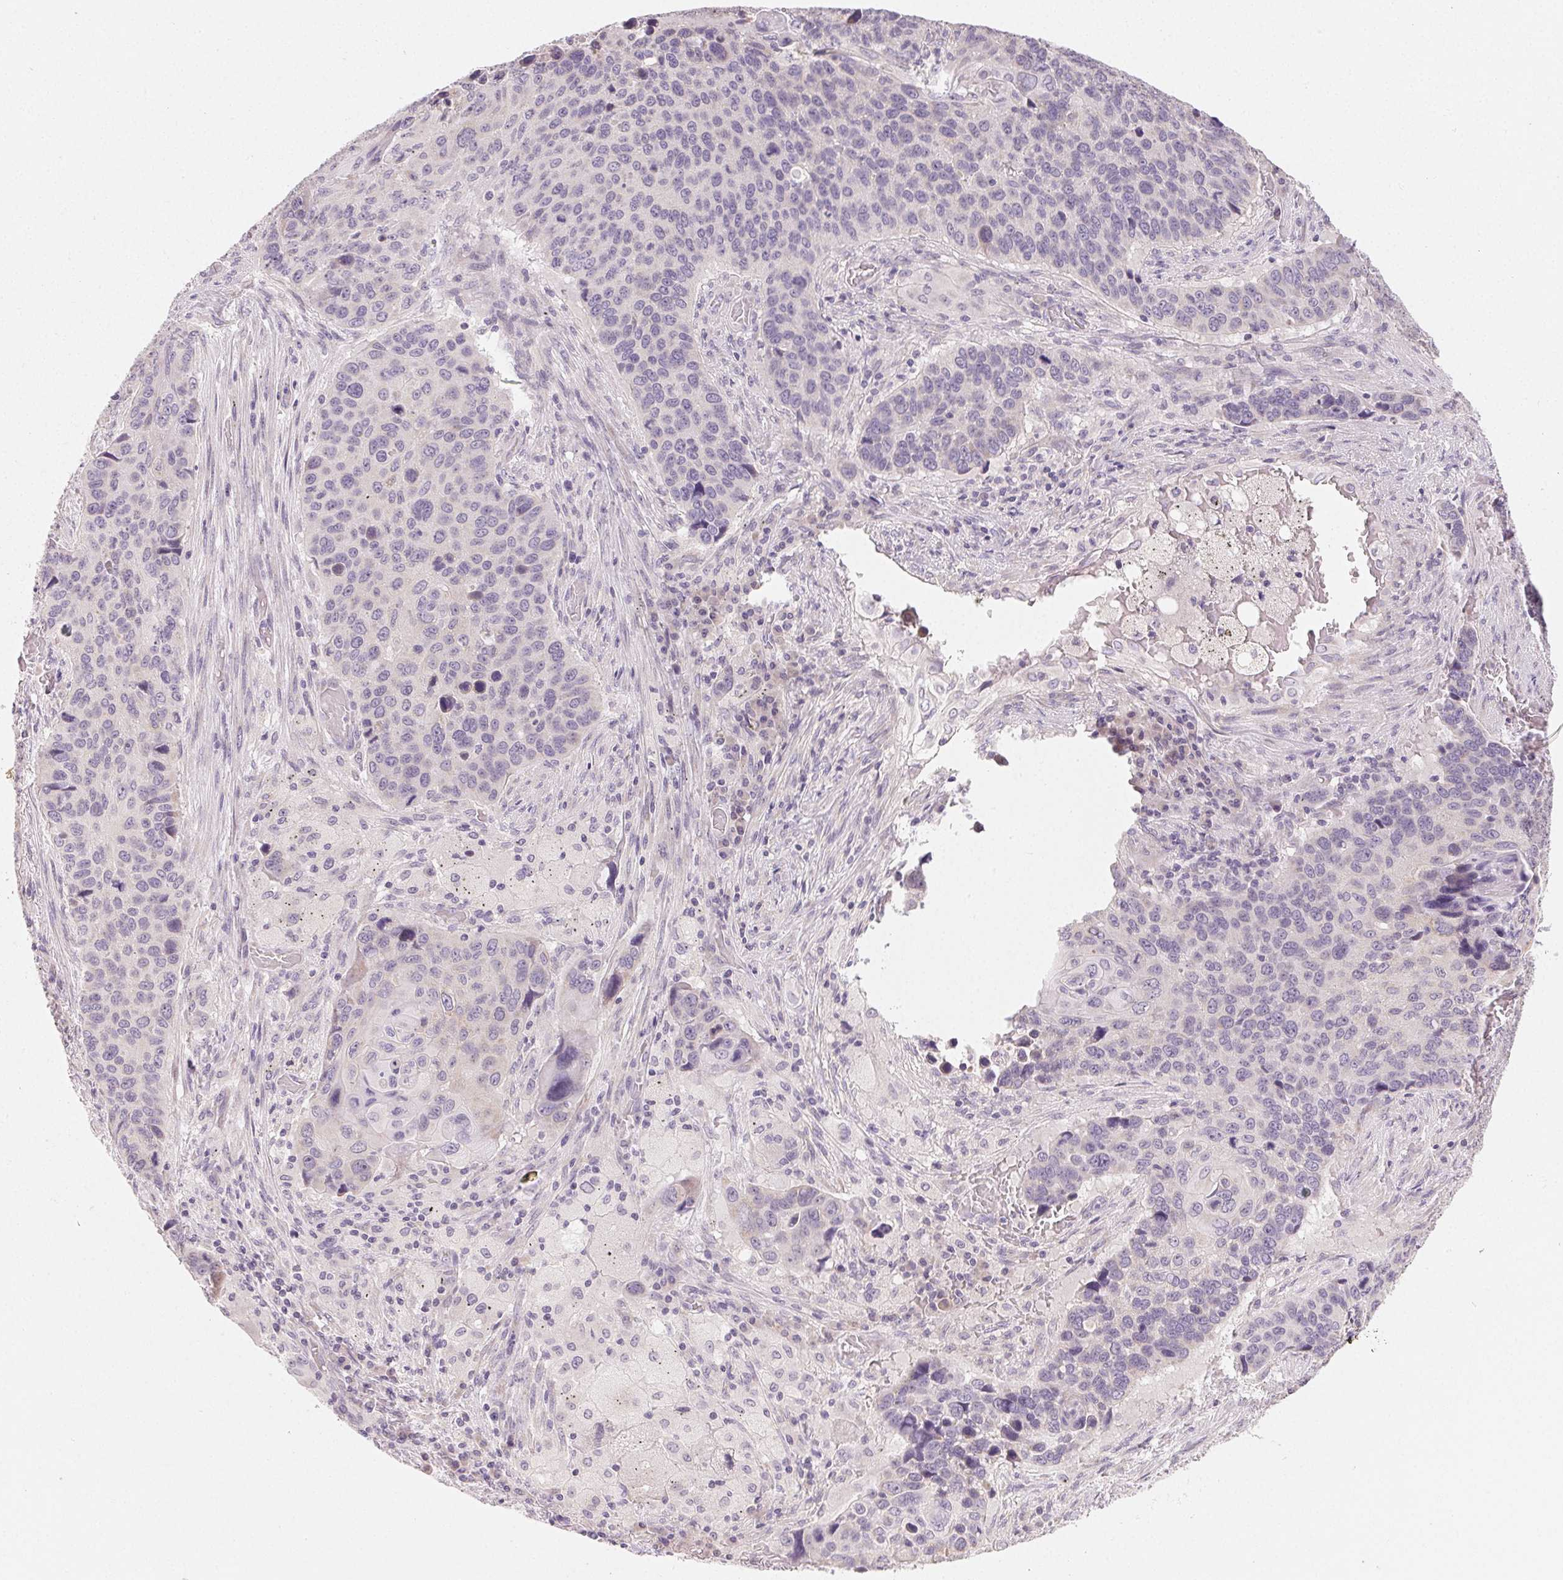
{"staining": {"intensity": "negative", "quantity": "none", "location": "none"}, "tissue": "lung cancer", "cell_type": "Tumor cells", "image_type": "cancer", "snomed": [{"axis": "morphology", "description": "Squamous cell carcinoma, NOS"}, {"axis": "topography", "description": "Lung"}], "caption": "Histopathology image shows no protein staining in tumor cells of squamous cell carcinoma (lung) tissue.", "gene": "MYBL1", "patient": {"sex": "male", "age": 68}}